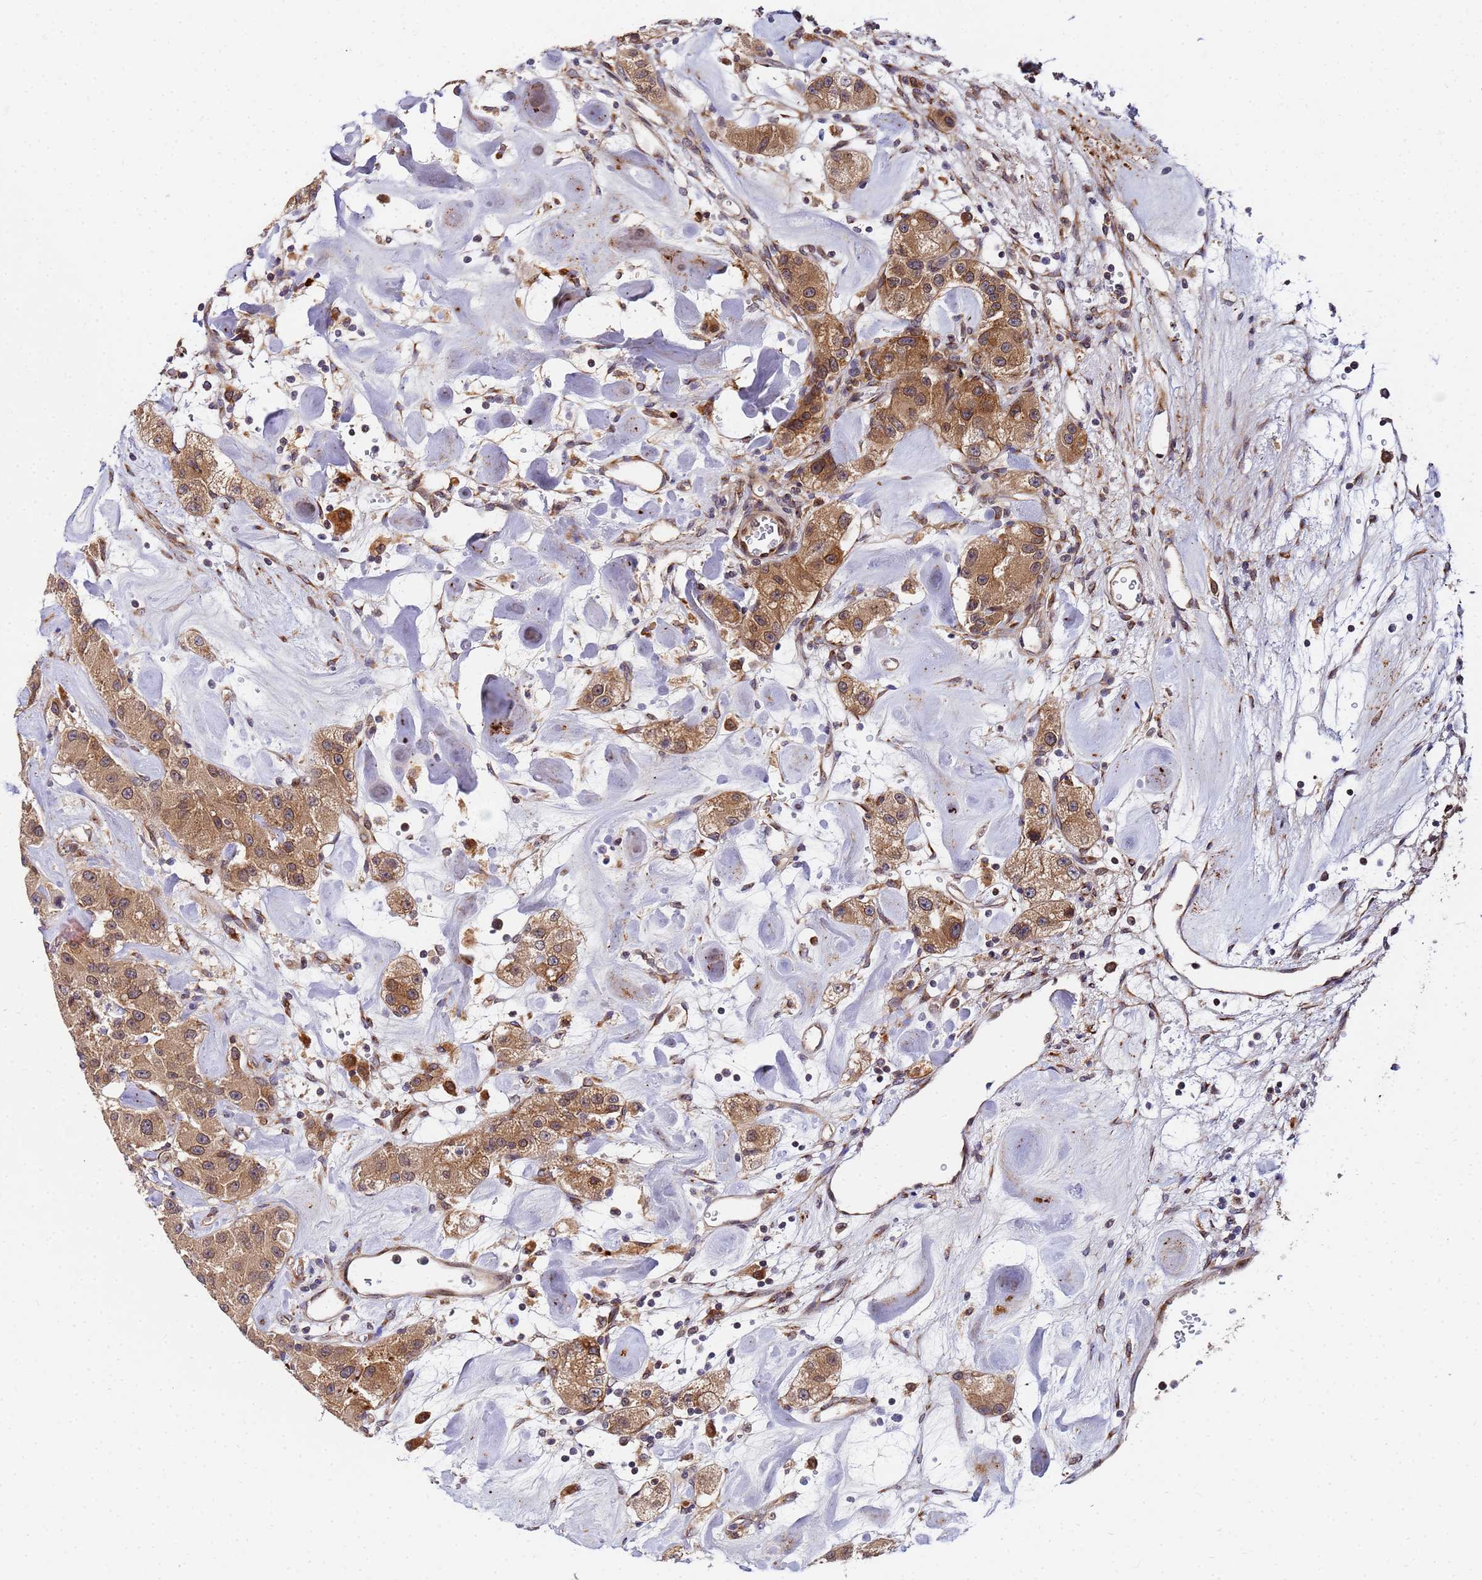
{"staining": {"intensity": "moderate", "quantity": ">75%", "location": "cytoplasmic/membranous"}, "tissue": "carcinoid", "cell_type": "Tumor cells", "image_type": "cancer", "snomed": [{"axis": "morphology", "description": "Carcinoid, malignant, NOS"}, {"axis": "topography", "description": "Pancreas"}], "caption": "Protein analysis of malignant carcinoid tissue reveals moderate cytoplasmic/membranous expression in about >75% of tumor cells. The protein is stained brown, and the nuclei are stained in blue (DAB (3,3'-diaminobenzidine) IHC with brightfield microscopy, high magnification).", "gene": "UNC93B1", "patient": {"sex": "male", "age": 41}}